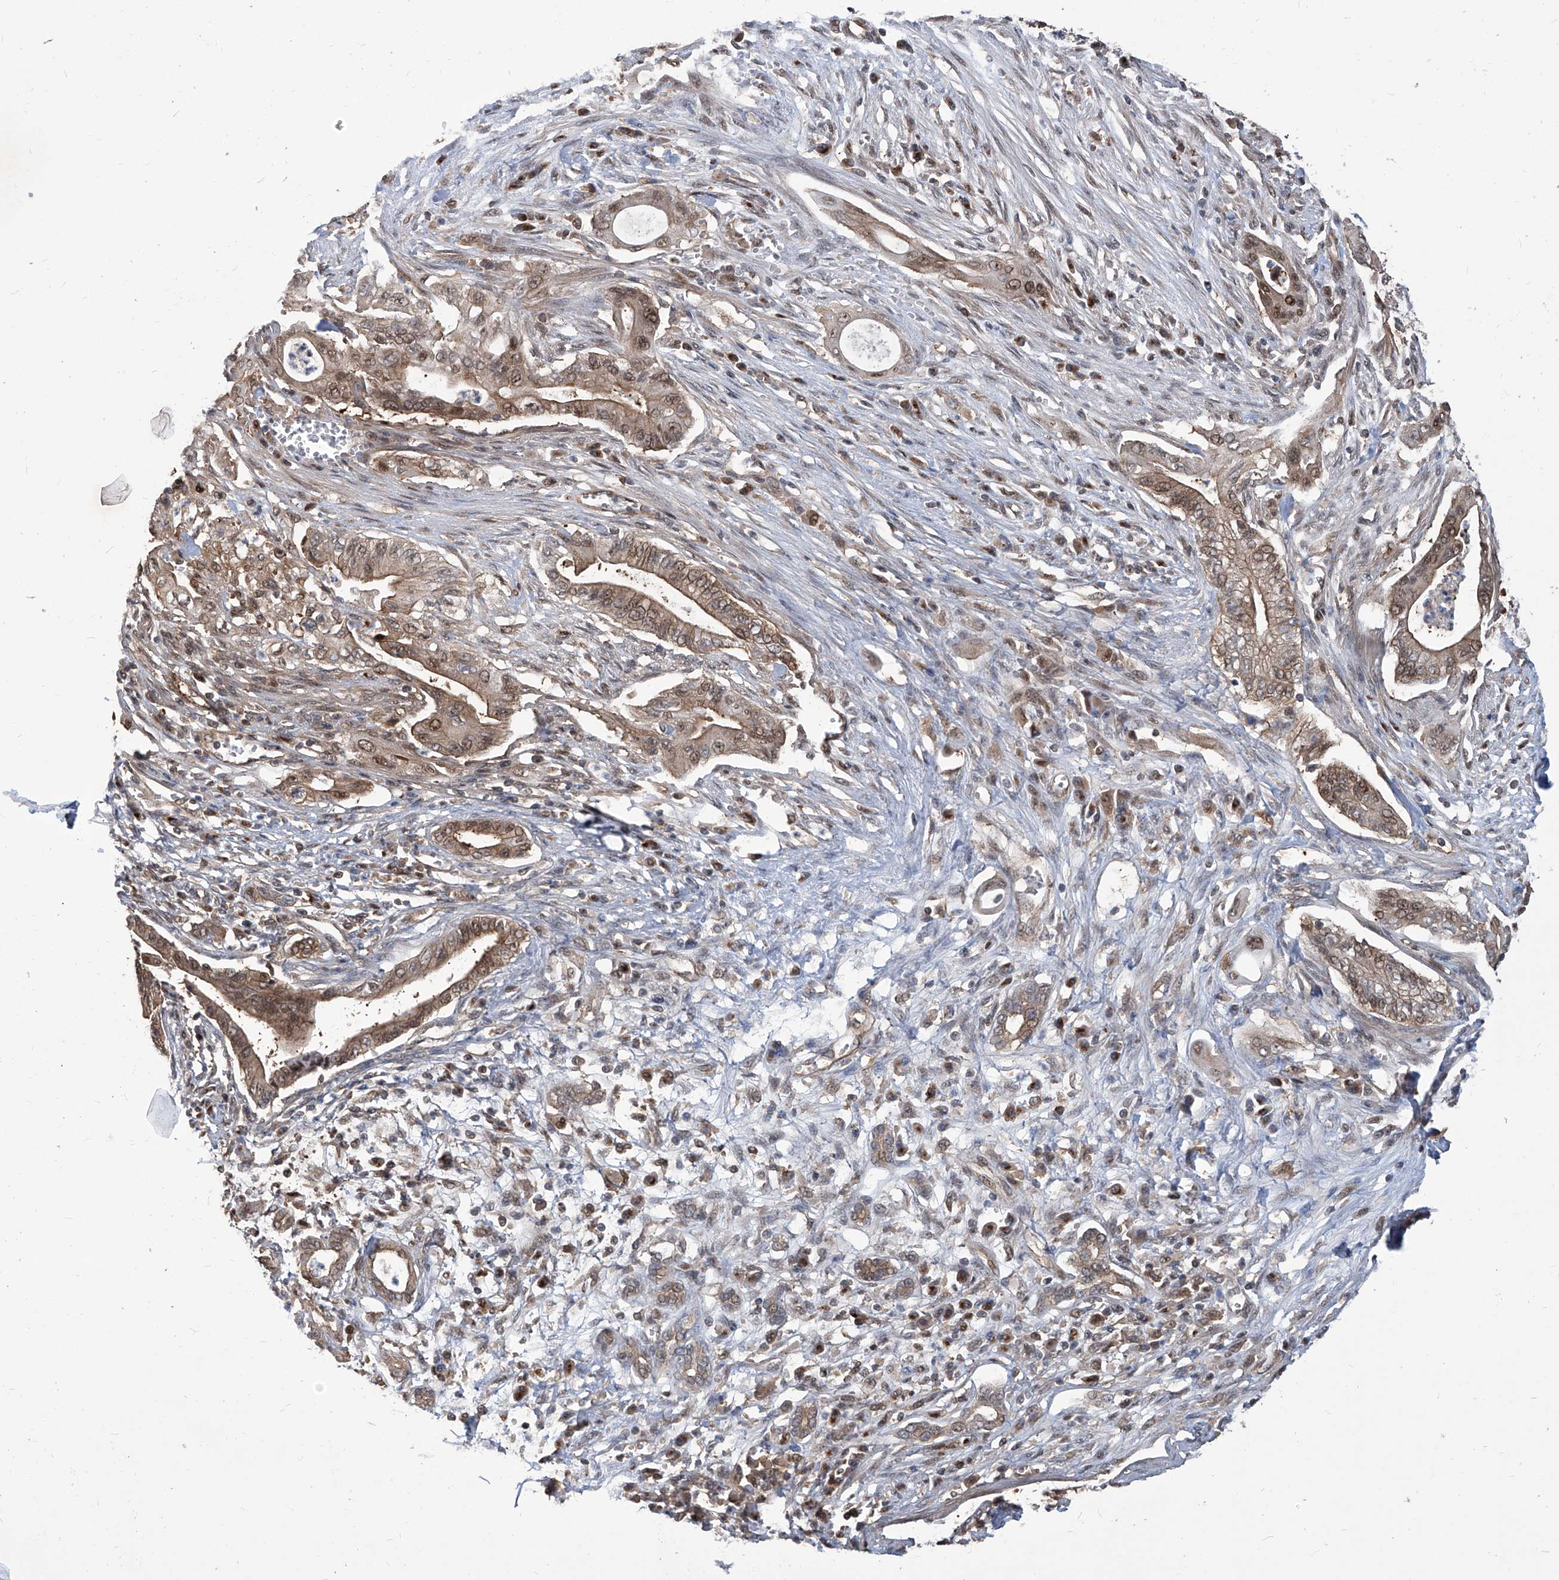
{"staining": {"intensity": "moderate", "quantity": ">75%", "location": "cytoplasmic/membranous,nuclear"}, "tissue": "pancreatic cancer", "cell_type": "Tumor cells", "image_type": "cancer", "snomed": [{"axis": "morphology", "description": "Adenocarcinoma, NOS"}, {"axis": "topography", "description": "Pancreas"}], "caption": "There is medium levels of moderate cytoplasmic/membranous and nuclear expression in tumor cells of adenocarcinoma (pancreatic), as demonstrated by immunohistochemical staining (brown color).", "gene": "PSMB1", "patient": {"sex": "male", "age": 58}}